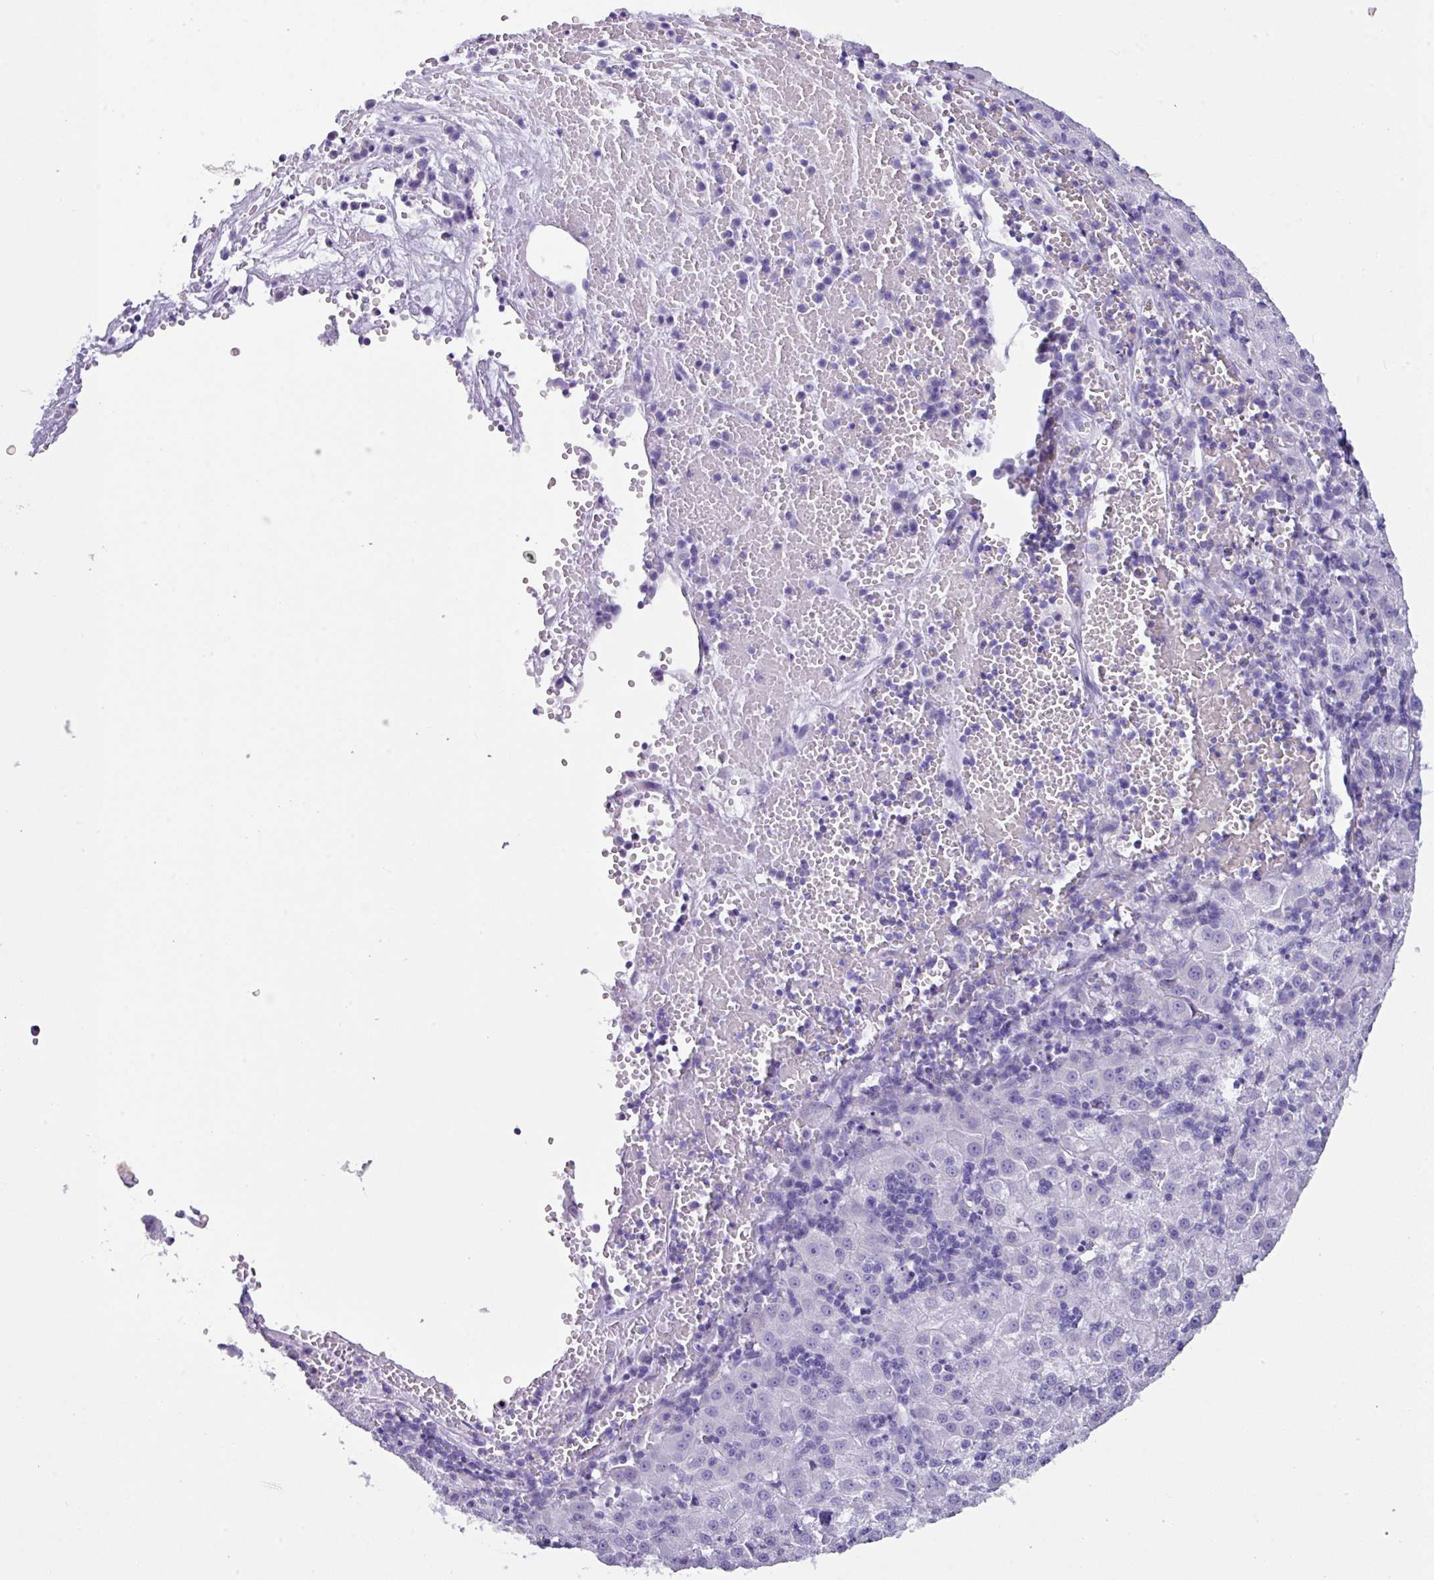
{"staining": {"intensity": "negative", "quantity": "none", "location": "none"}, "tissue": "liver cancer", "cell_type": "Tumor cells", "image_type": "cancer", "snomed": [{"axis": "morphology", "description": "Carcinoma, Hepatocellular, NOS"}, {"axis": "topography", "description": "Liver"}], "caption": "This is an immunohistochemistry (IHC) histopathology image of liver cancer (hepatocellular carcinoma). There is no positivity in tumor cells.", "gene": "NCCRP1", "patient": {"sex": "male", "age": 76}}